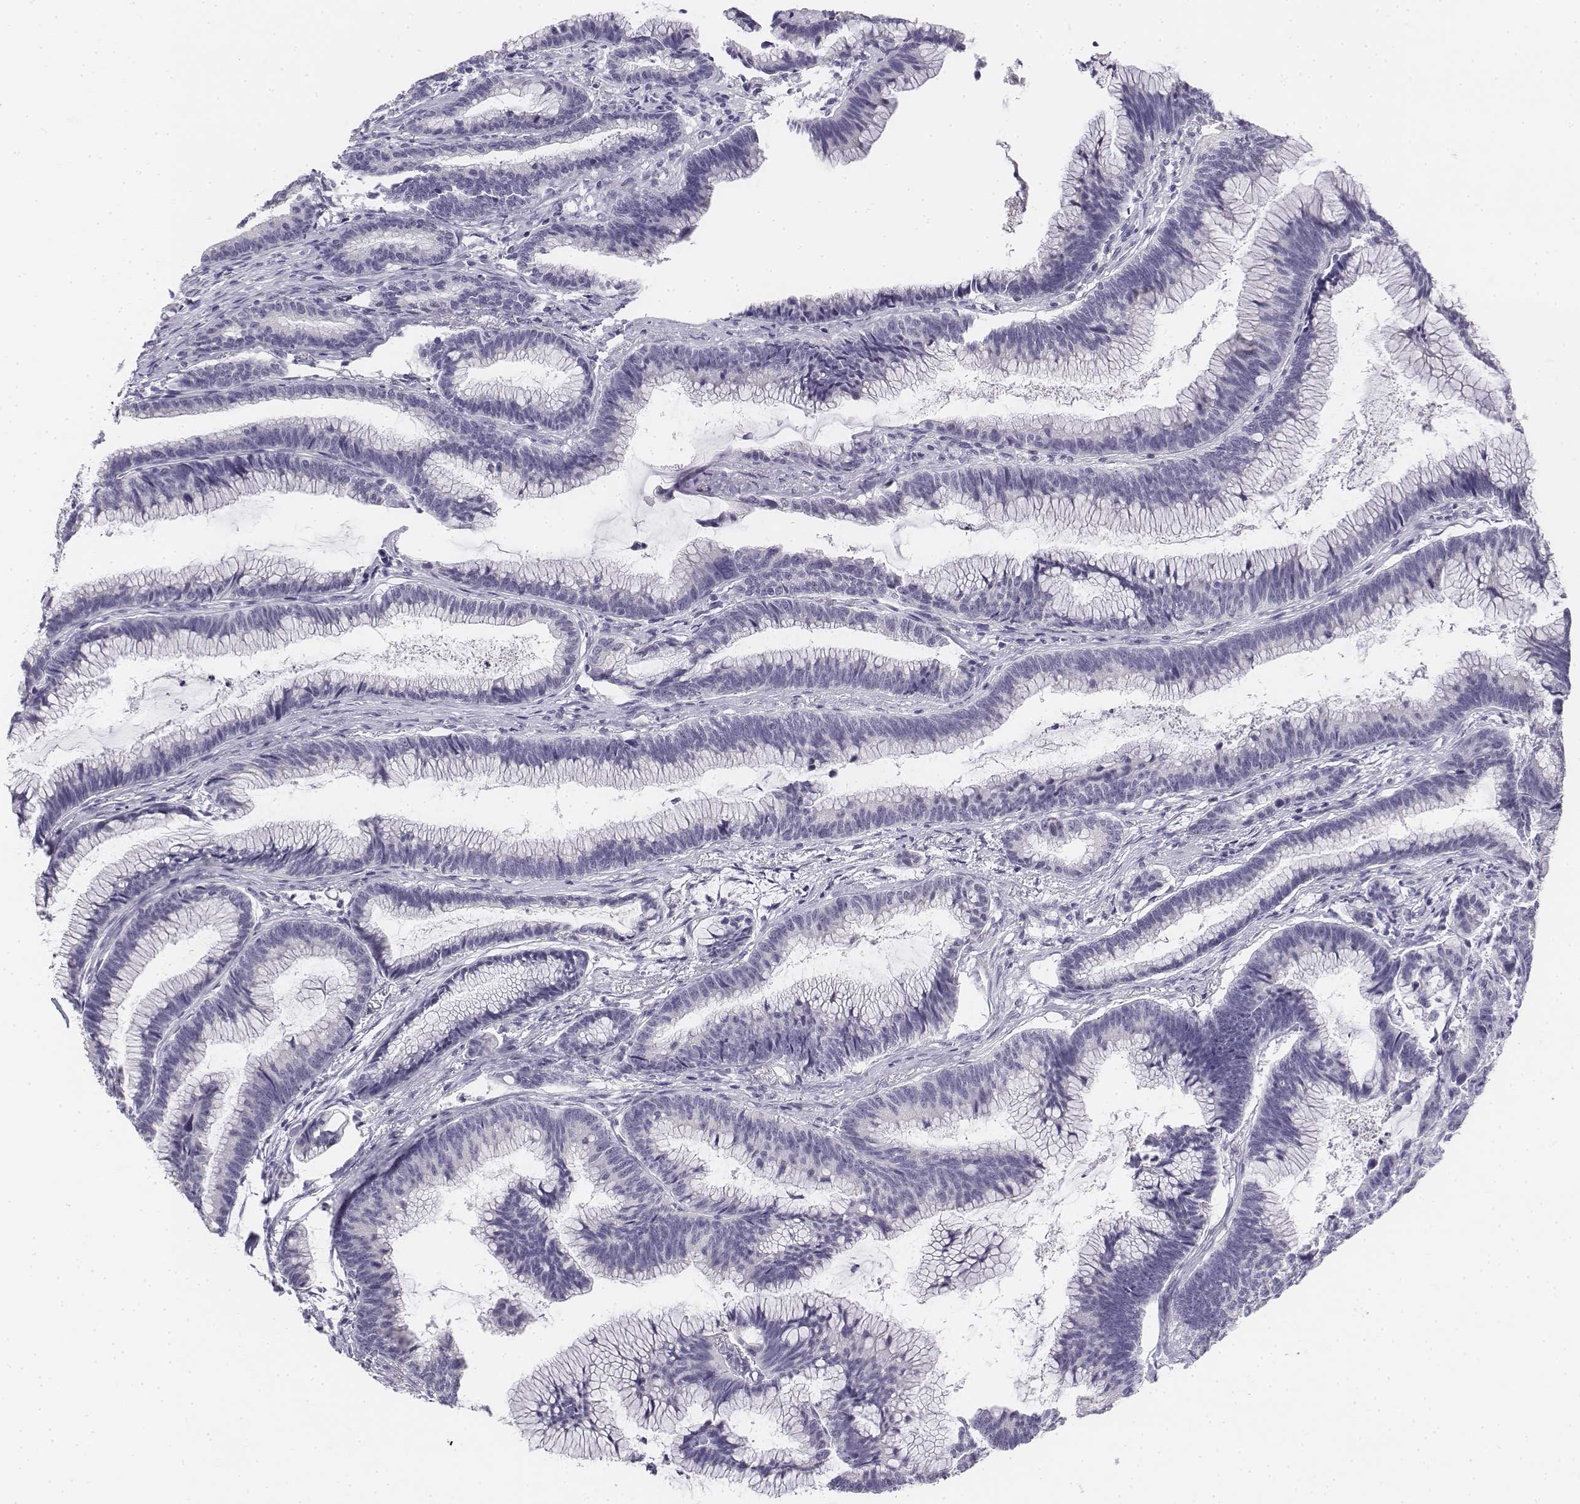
{"staining": {"intensity": "negative", "quantity": "none", "location": "none"}, "tissue": "colorectal cancer", "cell_type": "Tumor cells", "image_type": "cancer", "snomed": [{"axis": "morphology", "description": "Adenocarcinoma, NOS"}, {"axis": "topography", "description": "Colon"}], "caption": "Colorectal cancer was stained to show a protein in brown. There is no significant positivity in tumor cells. (DAB IHC, high magnification).", "gene": "UCN2", "patient": {"sex": "female", "age": 78}}